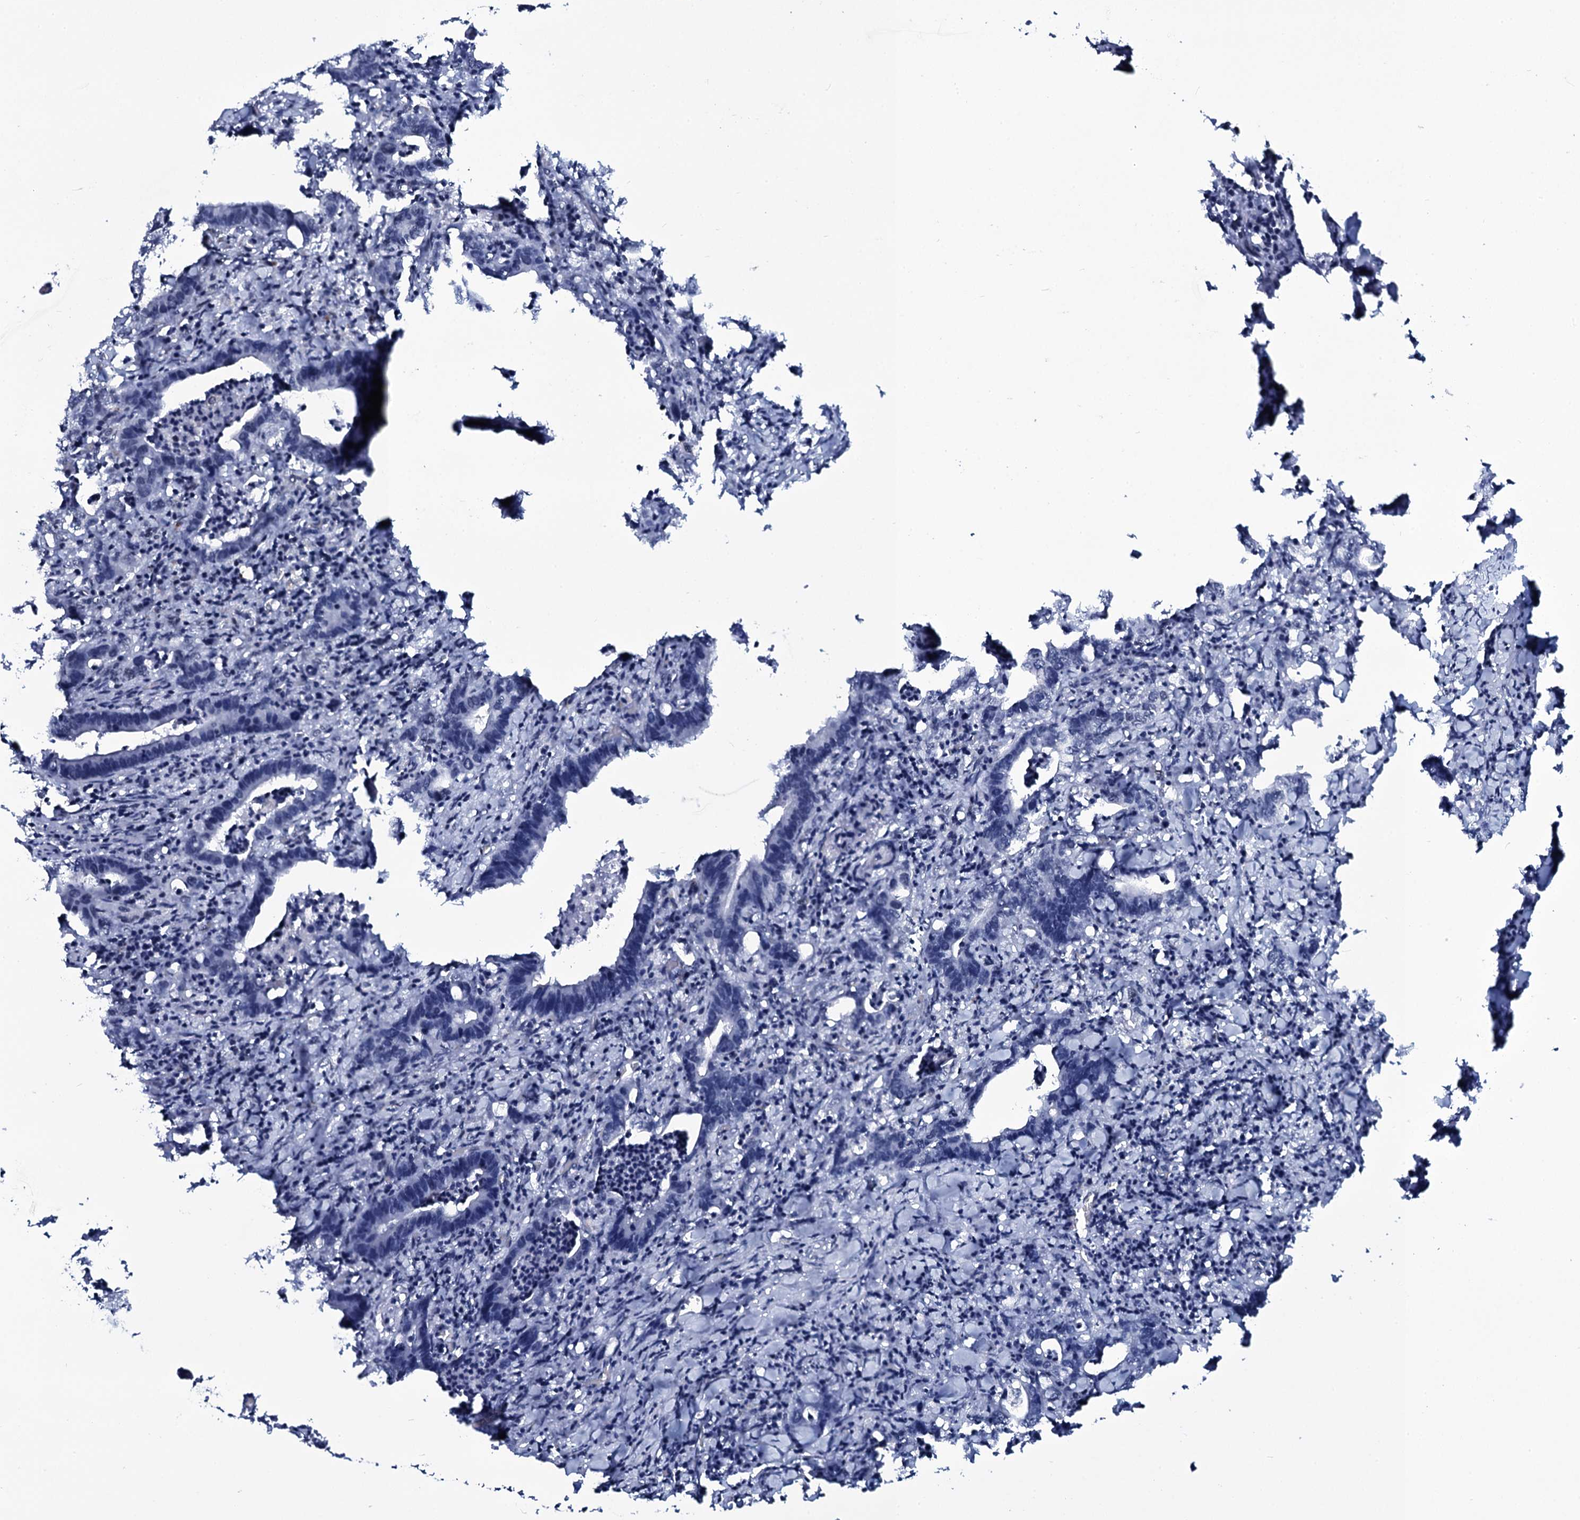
{"staining": {"intensity": "negative", "quantity": "none", "location": "none"}, "tissue": "colorectal cancer", "cell_type": "Tumor cells", "image_type": "cancer", "snomed": [{"axis": "morphology", "description": "Adenocarcinoma, NOS"}, {"axis": "topography", "description": "Colon"}], "caption": "This is an immunohistochemistry (IHC) image of human colorectal cancer (adenocarcinoma). There is no expression in tumor cells.", "gene": "ZMIZ2", "patient": {"sex": "female", "age": 75}}